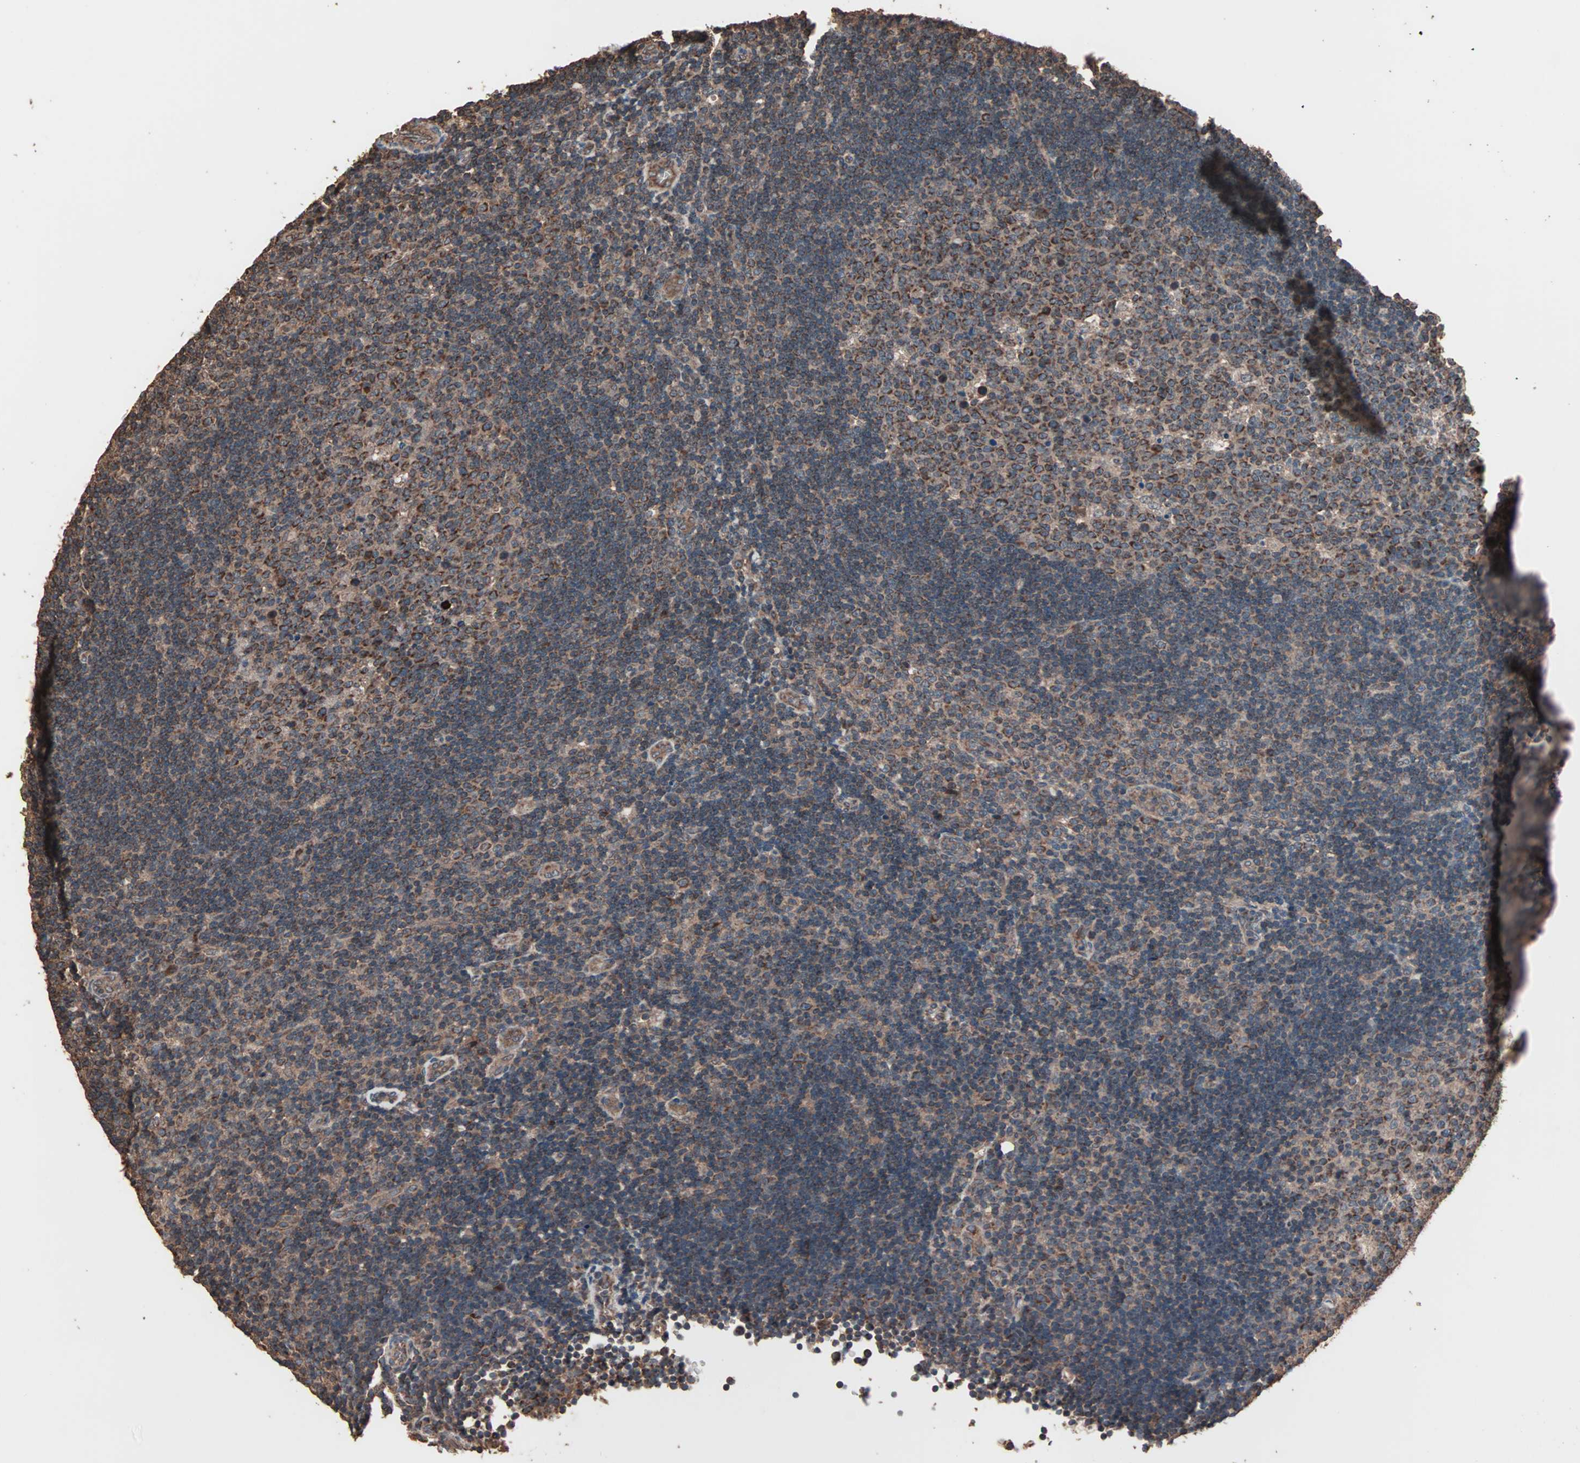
{"staining": {"intensity": "strong", "quantity": ">75%", "location": "cytoplasmic/membranous"}, "tissue": "lymph node", "cell_type": "Germinal center cells", "image_type": "normal", "snomed": [{"axis": "morphology", "description": "Normal tissue, NOS"}, {"axis": "topography", "description": "Lymph node"}, {"axis": "topography", "description": "Salivary gland"}], "caption": "The immunohistochemical stain labels strong cytoplasmic/membranous staining in germinal center cells of normal lymph node.", "gene": "MRPL2", "patient": {"sex": "male", "age": 8}}